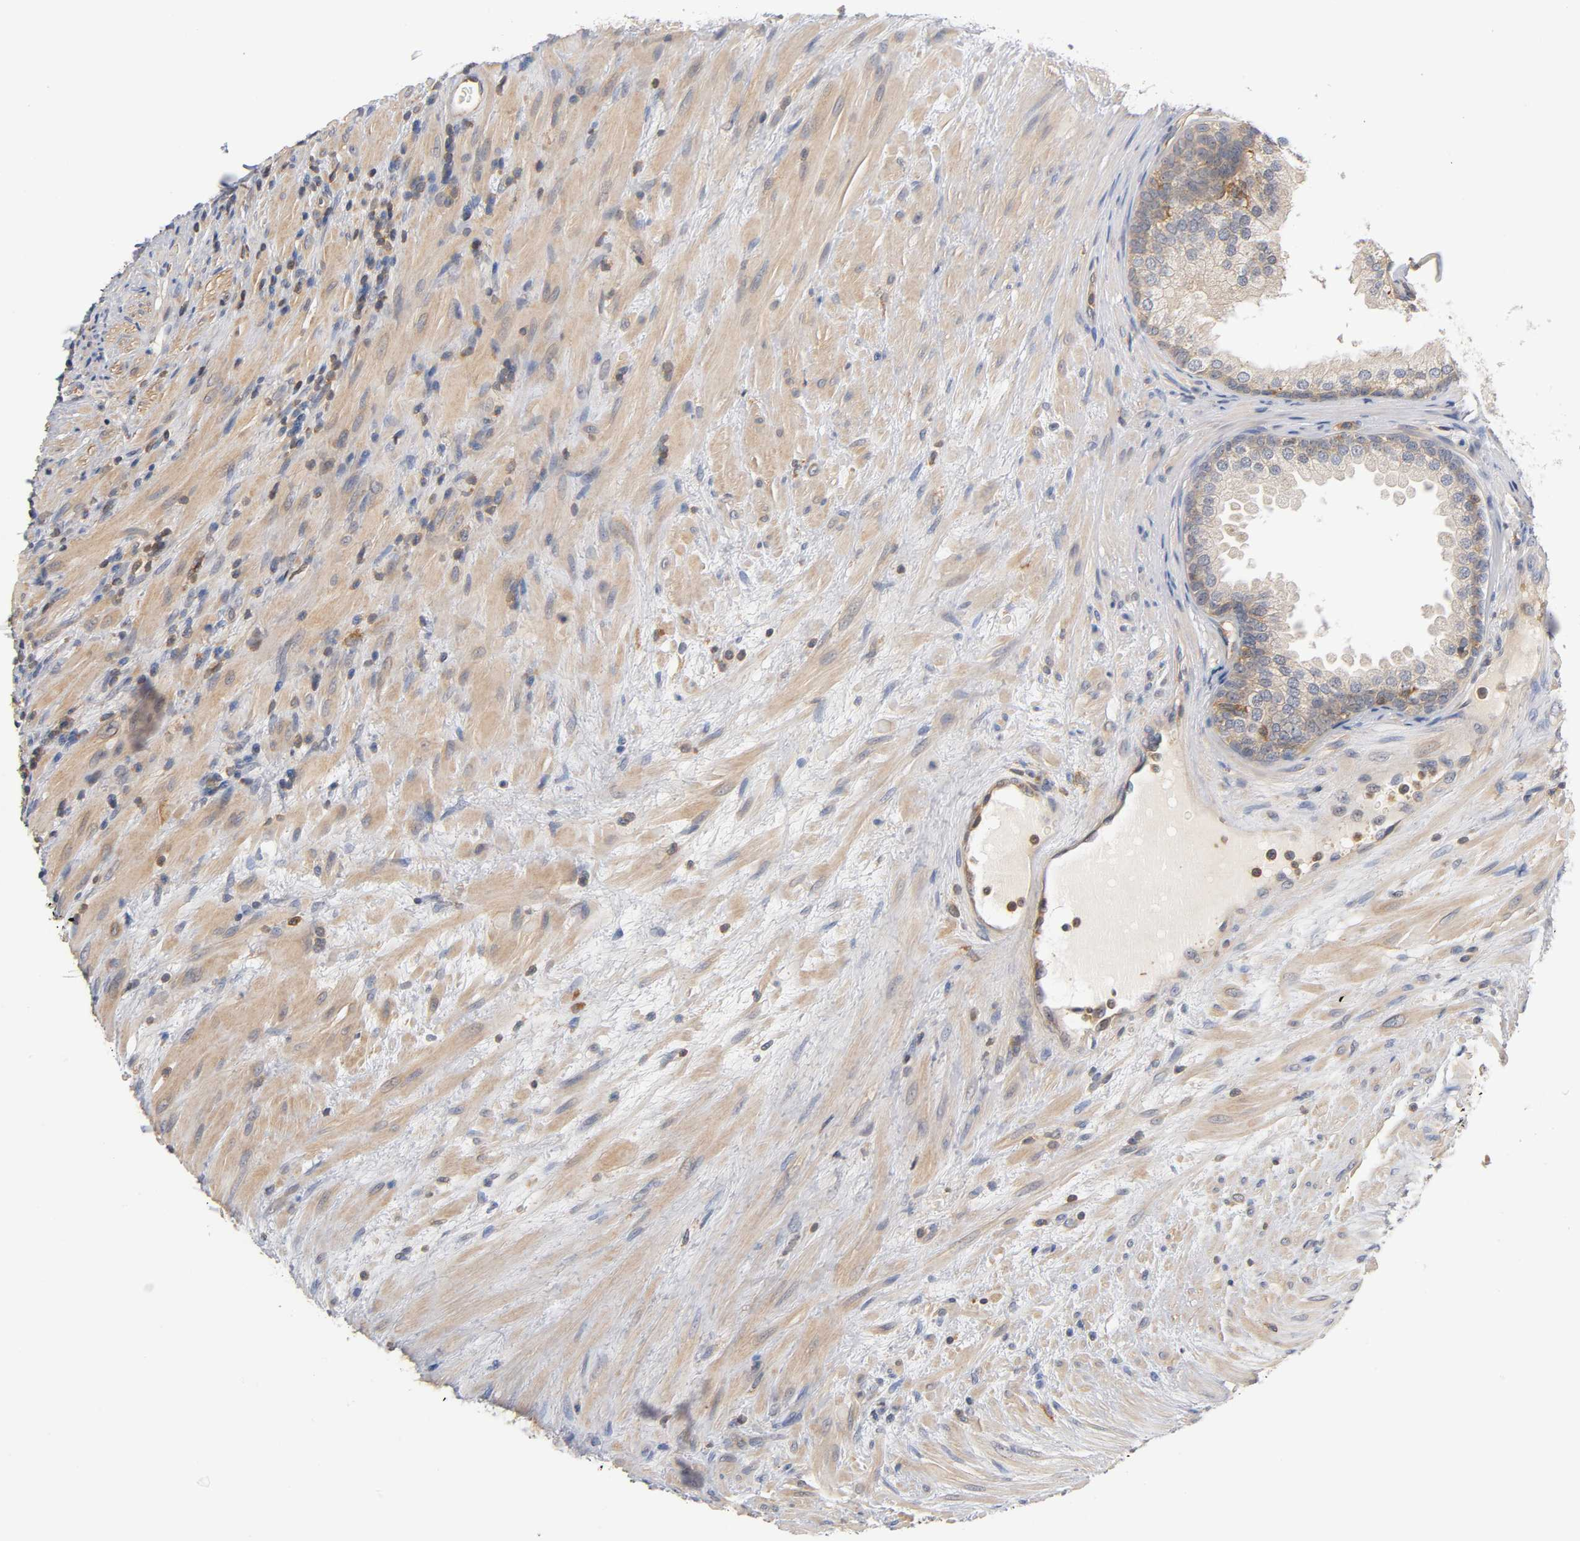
{"staining": {"intensity": "moderate", "quantity": "25%-75%", "location": "cytoplasmic/membranous"}, "tissue": "prostate", "cell_type": "Glandular cells", "image_type": "normal", "snomed": [{"axis": "morphology", "description": "Normal tissue, NOS"}, {"axis": "topography", "description": "Prostate"}], "caption": "Immunohistochemistry (IHC) staining of benign prostate, which shows medium levels of moderate cytoplasmic/membranous expression in about 25%-75% of glandular cells indicating moderate cytoplasmic/membranous protein expression. The staining was performed using DAB (brown) for protein detection and nuclei were counterstained in hematoxylin (blue).", "gene": "ACTR2", "patient": {"sex": "male", "age": 76}}